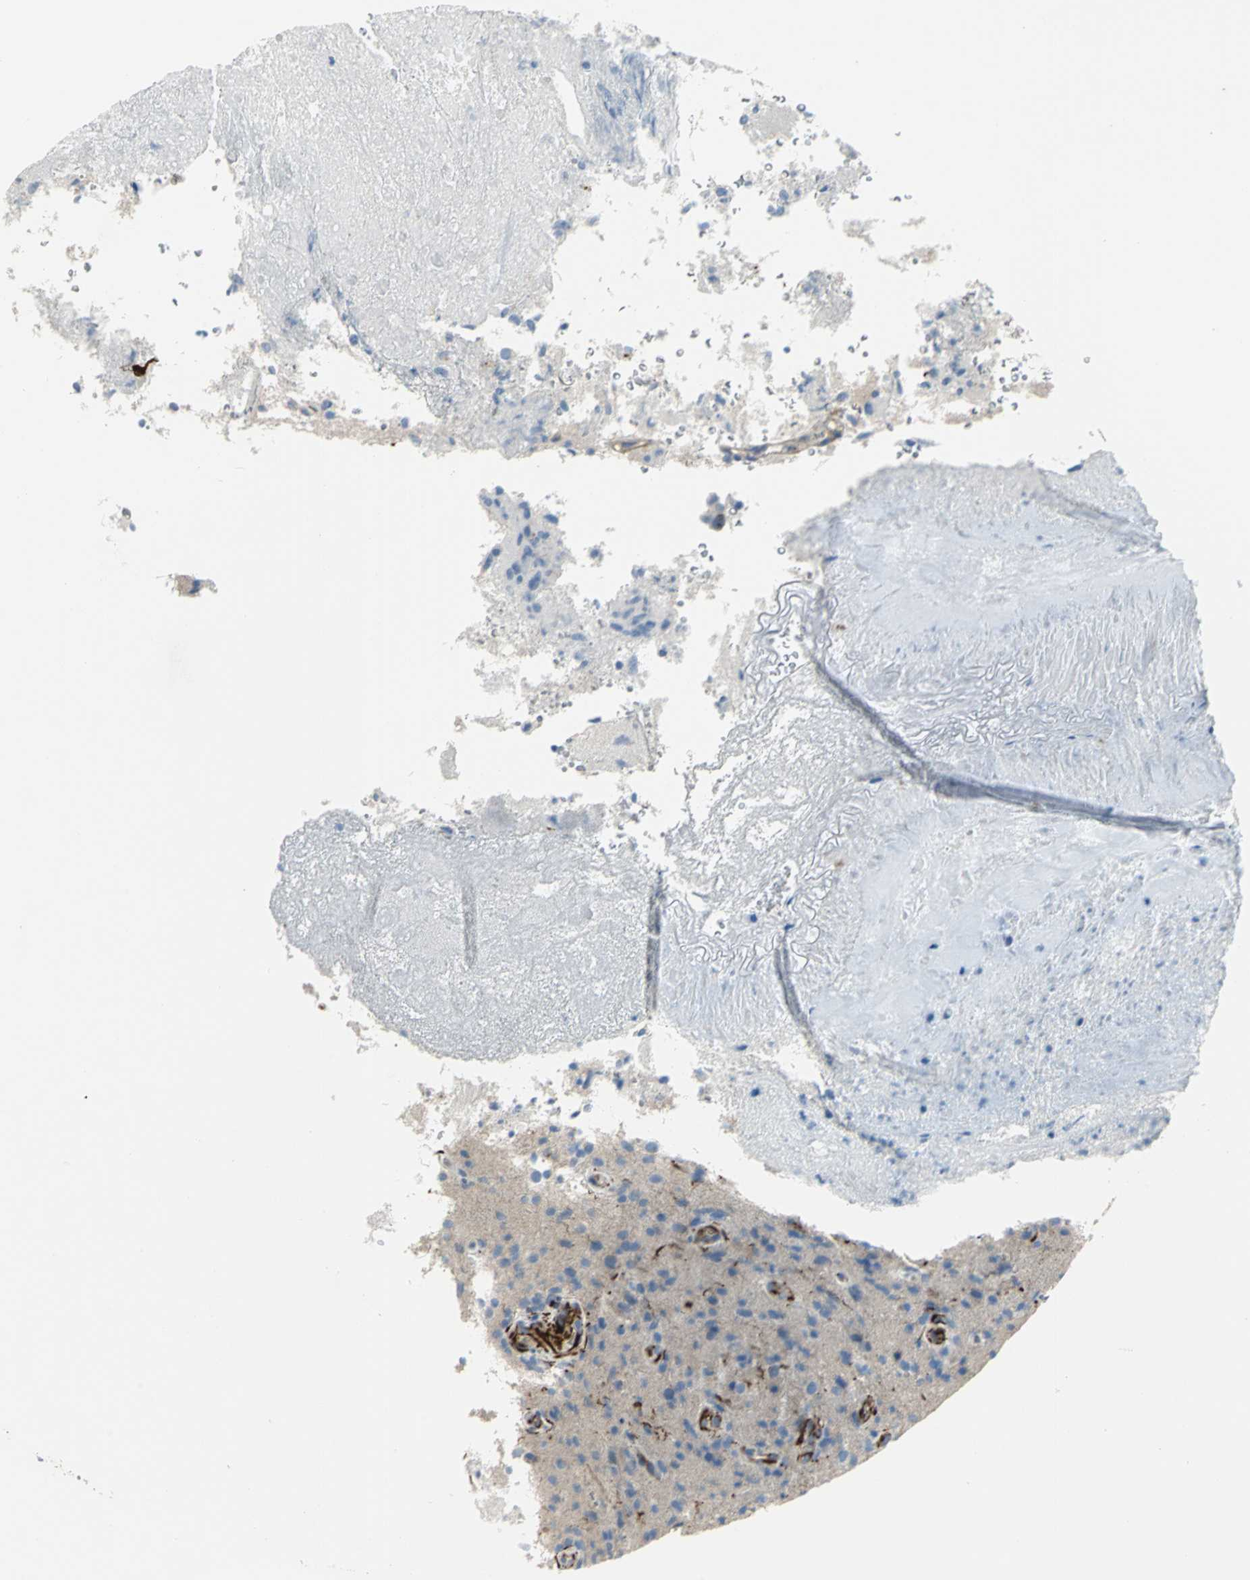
{"staining": {"intensity": "moderate", "quantity": "<25%", "location": "cytoplasmic/membranous"}, "tissue": "glioma", "cell_type": "Tumor cells", "image_type": "cancer", "snomed": [{"axis": "morphology", "description": "Normal tissue, NOS"}, {"axis": "morphology", "description": "Glioma, malignant, High grade"}, {"axis": "topography", "description": "Cerebral cortex"}], "caption": "The immunohistochemical stain labels moderate cytoplasmic/membranous staining in tumor cells of glioma tissue.", "gene": "ALOX15", "patient": {"sex": "male", "age": 75}}